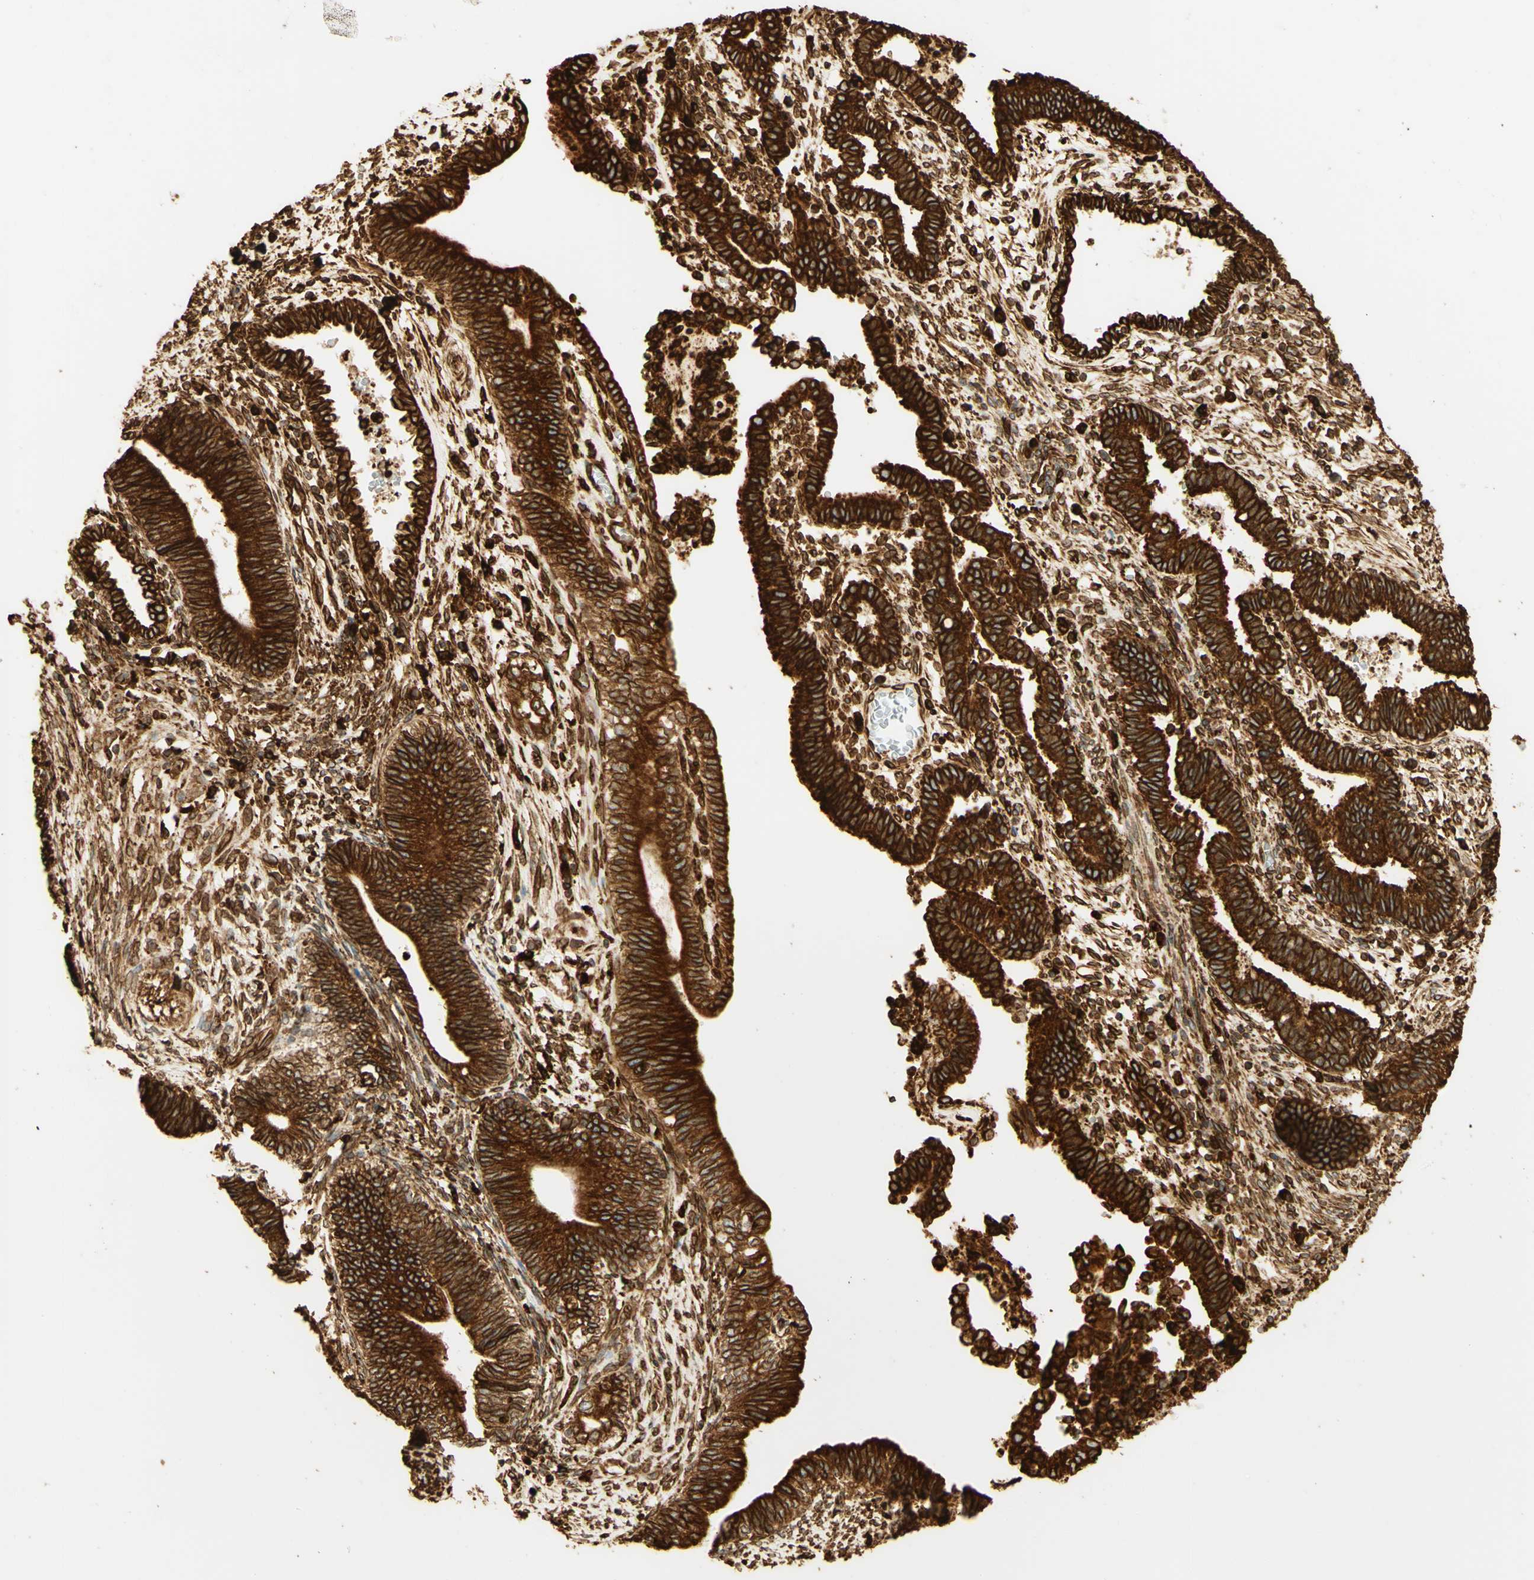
{"staining": {"intensity": "strong", "quantity": ">75%", "location": "cytoplasmic/membranous"}, "tissue": "cervical cancer", "cell_type": "Tumor cells", "image_type": "cancer", "snomed": [{"axis": "morphology", "description": "Adenocarcinoma, NOS"}, {"axis": "topography", "description": "Cervix"}], "caption": "Human cervical cancer (adenocarcinoma) stained with a protein marker displays strong staining in tumor cells.", "gene": "CANX", "patient": {"sex": "female", "age": 44}}